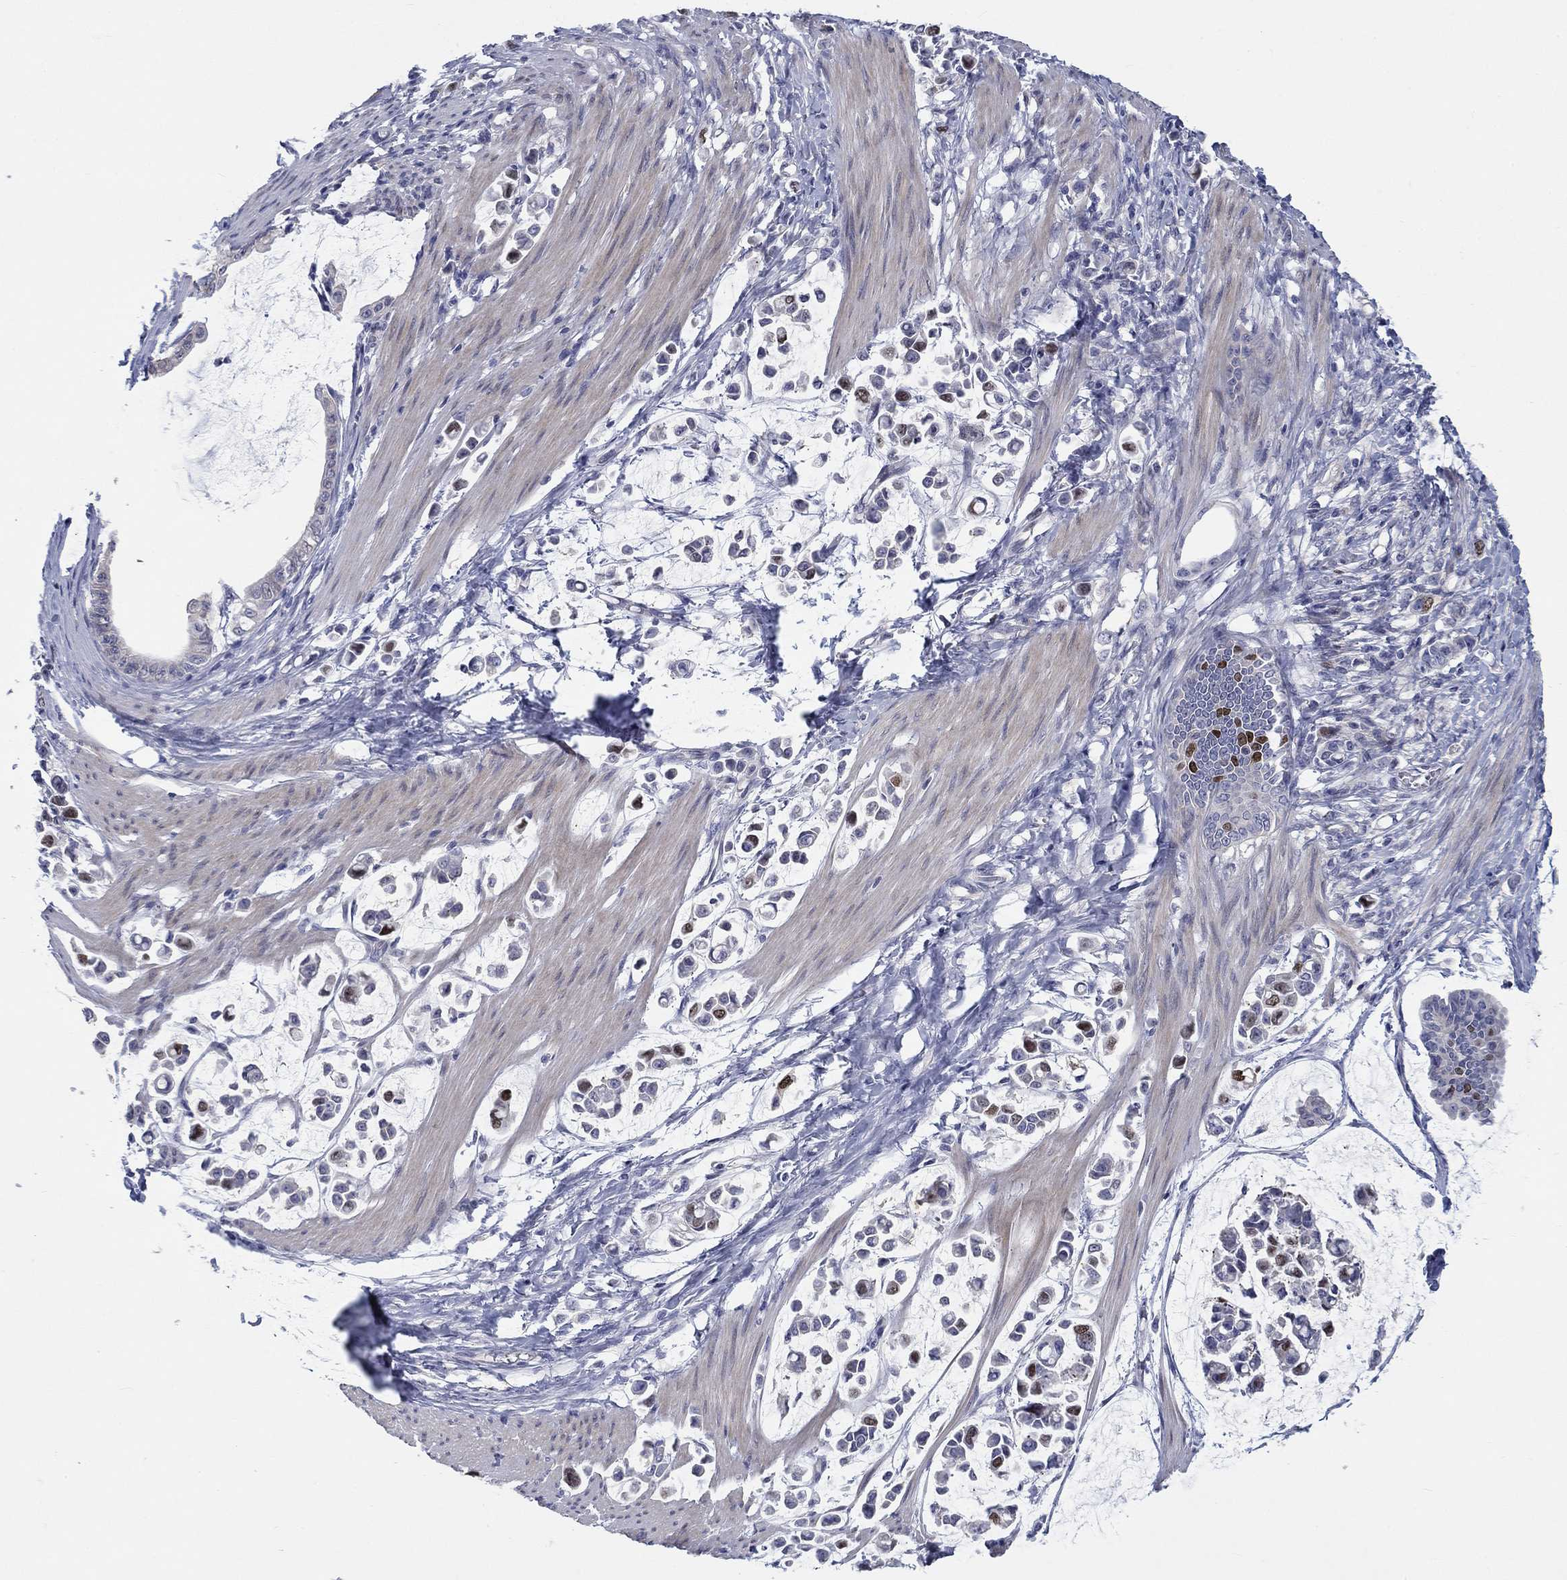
{"staining": {"intensity": "strong", "quantity": "<25%", "location": "nuclear"}, "tissue": "stomach cancer", "cell_type": "Tumor cells", "image_type": "cancer", "snomed": [{"axis": "morphology", "description": "Adenocarcinoma, NOS"}, {"axis": "topography", "description": "Stomach"}], "caption": "This is an image of immunohistochemistry (IHC) staining of stomach cancer, which shows strong expression in the nuclear of tumor cells.", "gene": "PRC1", "patient": {"sex": "male", "age": 82}}